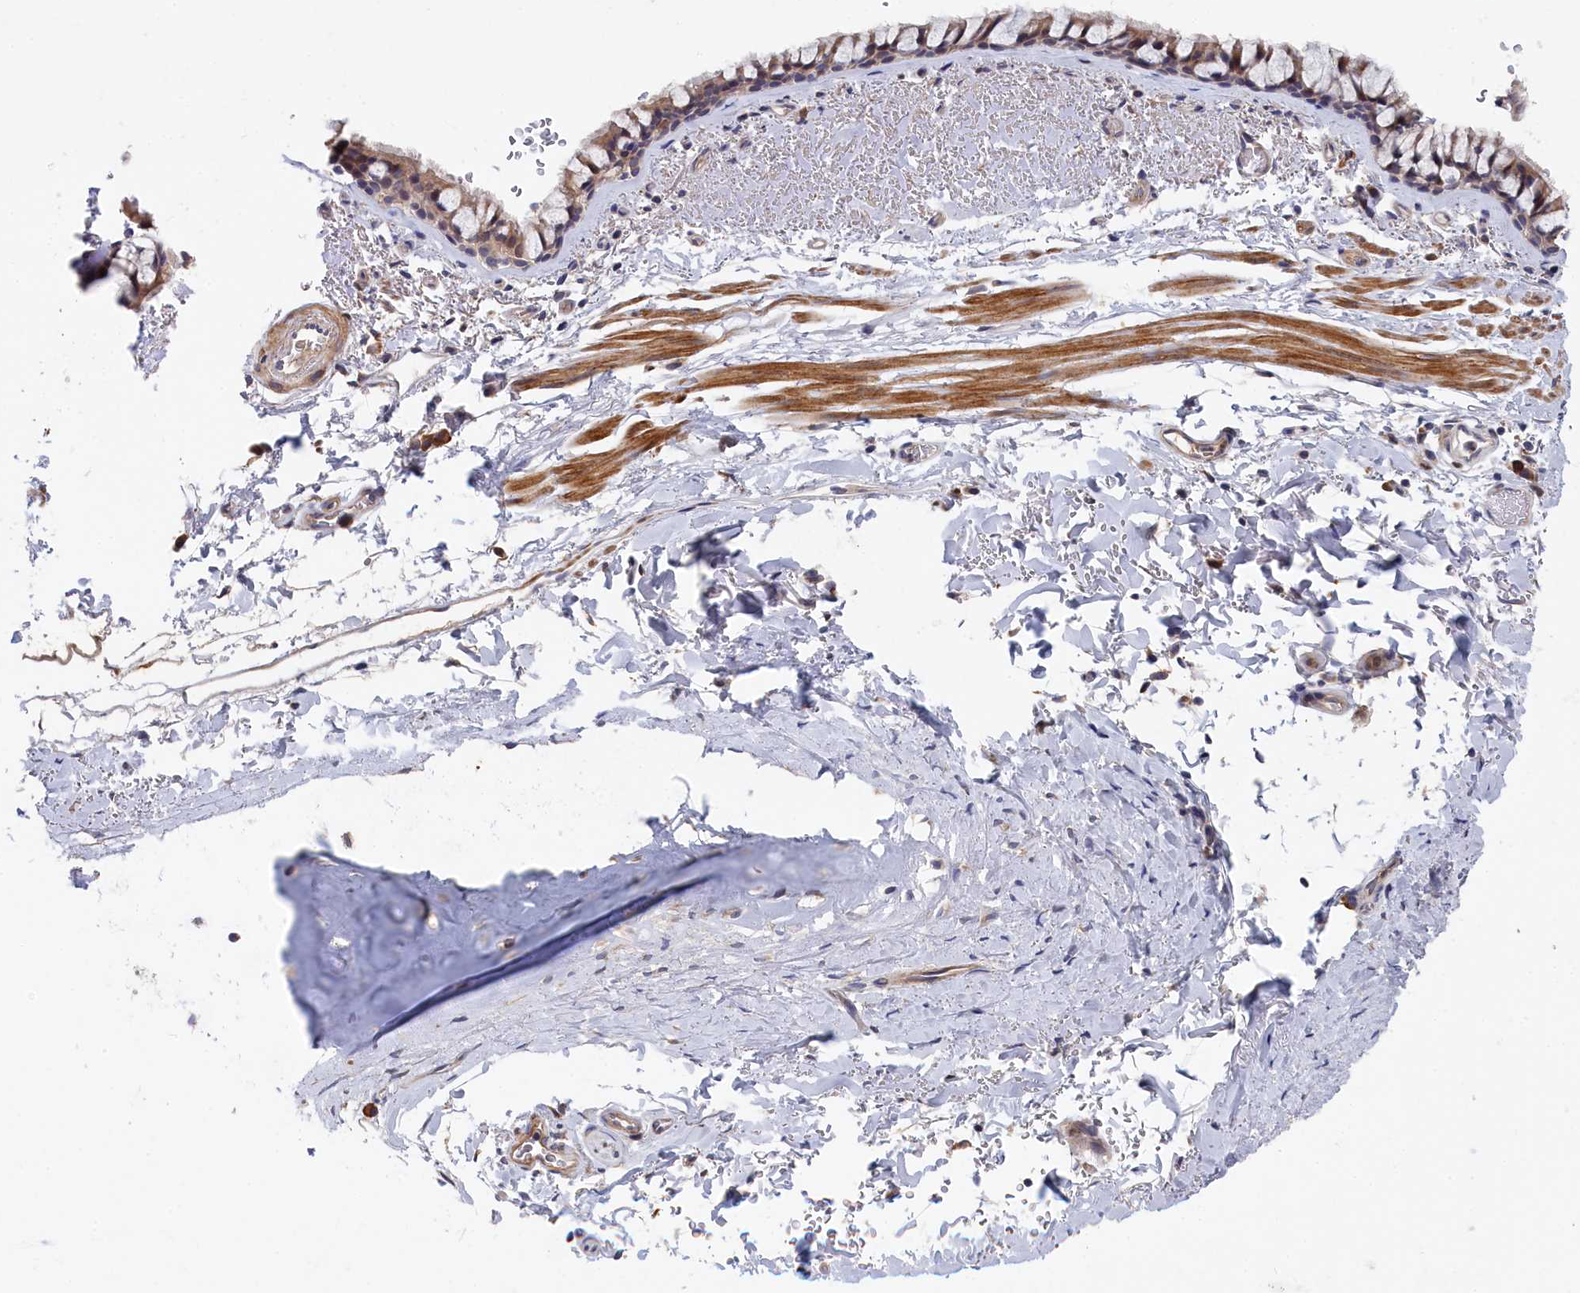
{"staining": {"intensity": "weak", "quantity": ">75%", "location": "cytoplasmic/membranous"}, "tissue": "bronchus", "cell_type": "Respiratory epithelial cells", "image_type": "normal", "snomed": [{"axis": "morphology", "description": "Normal tissue, NOS"}, {"axis": "topography", "description": "Bronchus"}], "caption": "IHC image of normal bronchus: human bronchus stained using immunohistochemistry exhibits low levels of weak protein expression localized specifically in the cytoplasmic/membranous of respiratory epithelial cells, appearing as a cytoplasmic/membranous brown color.", "gene": "CYB5D2", "patient": {"sex": "male", "age": 65}}